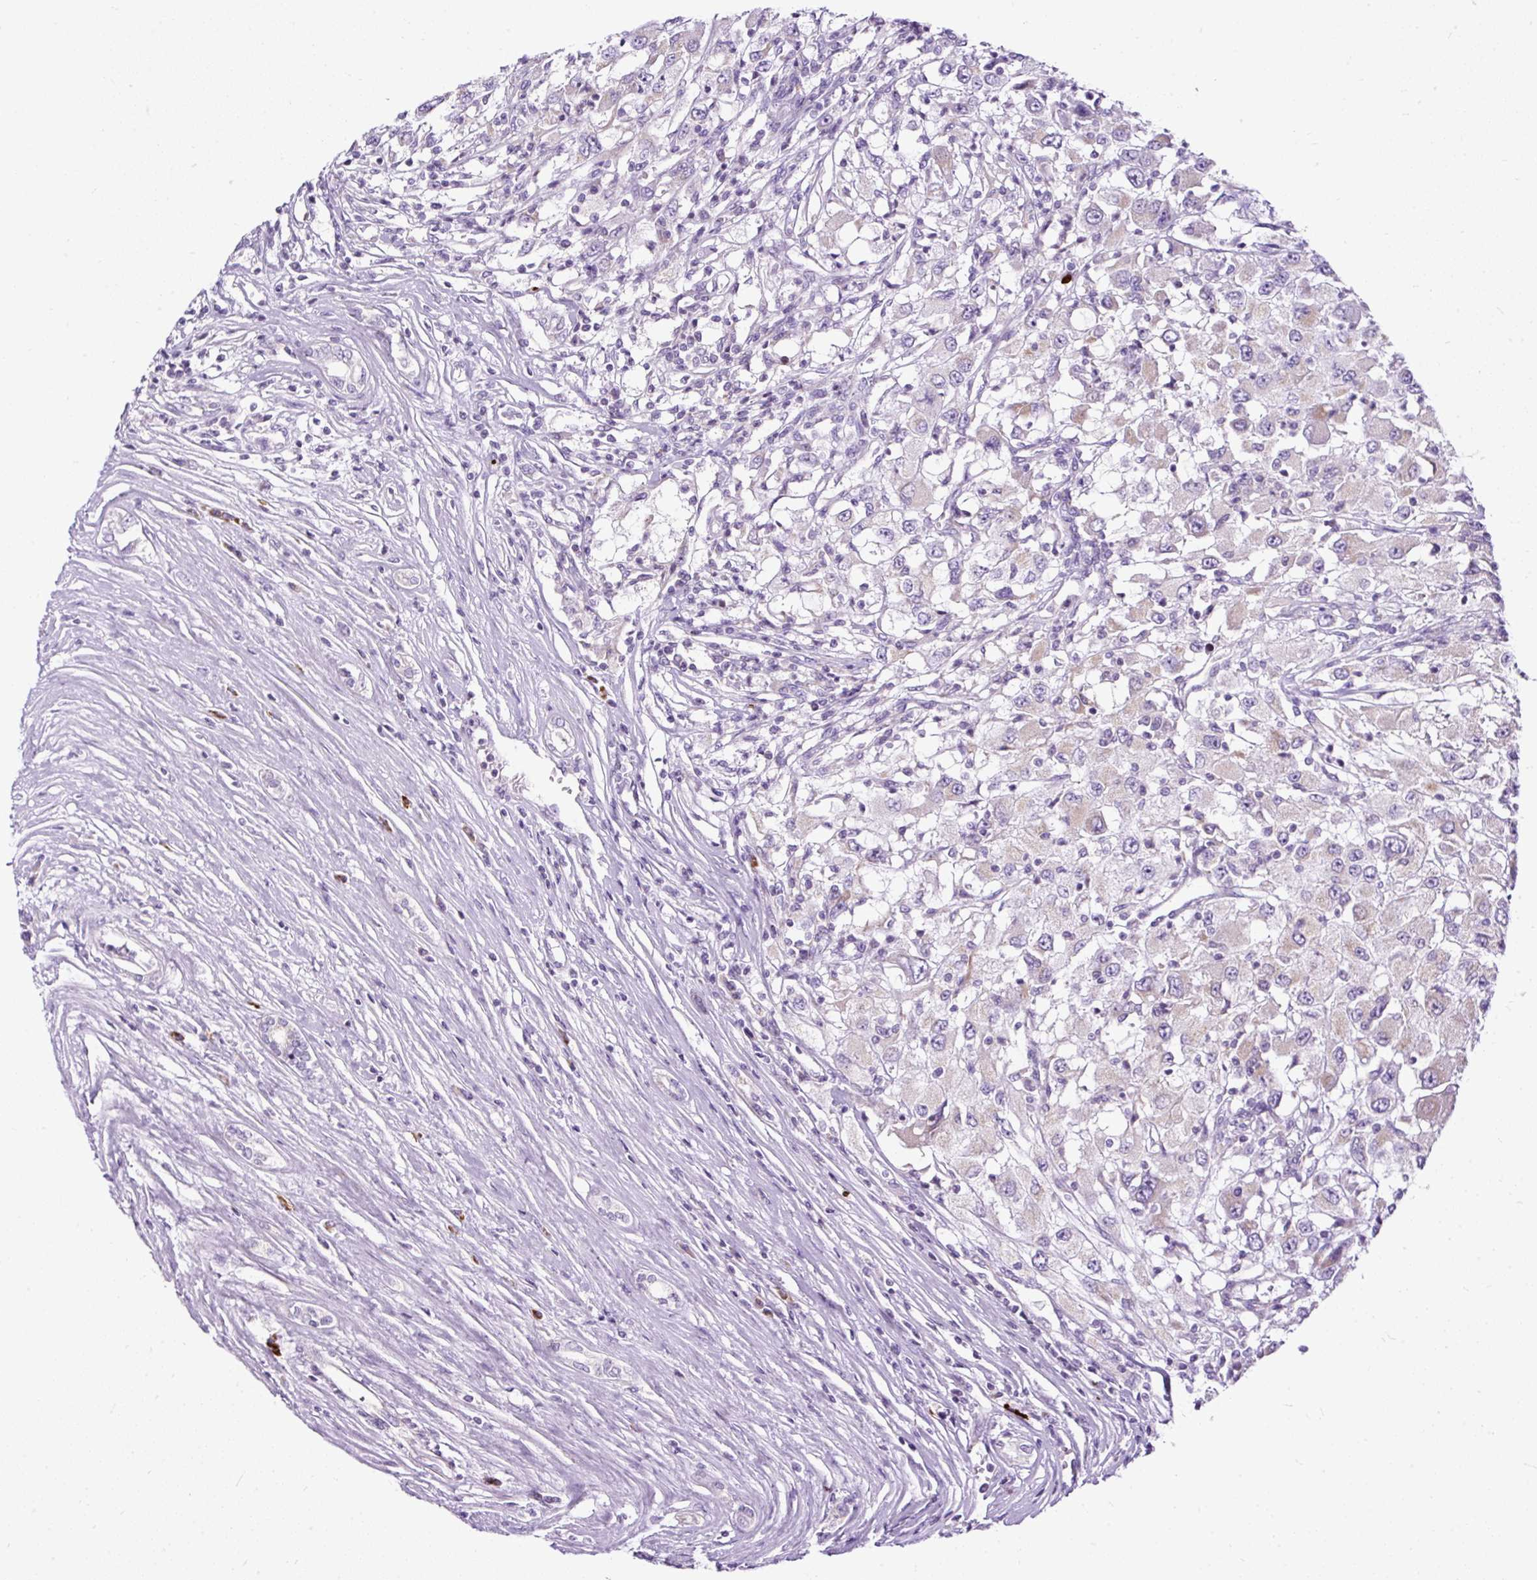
{"staining": {"intensity": "negative", "quantity": "none", "location": "none"}, "tissue": "renal cancer", "cell_type": "Tumor cells", "image_type": "cancer", "snomed": [{"axis": "morphology", "description": "Adenocarcinoma, NOS"}, {"axis": "topography", "description": "Kidney"}], "caption": "An image of human renal cancer (adenocarcinoma) is negative for staining in tumor cells. Nuclei are stained in blue.", "gene": "FMC1", "patient": {"sex": "female", "age": 67}}